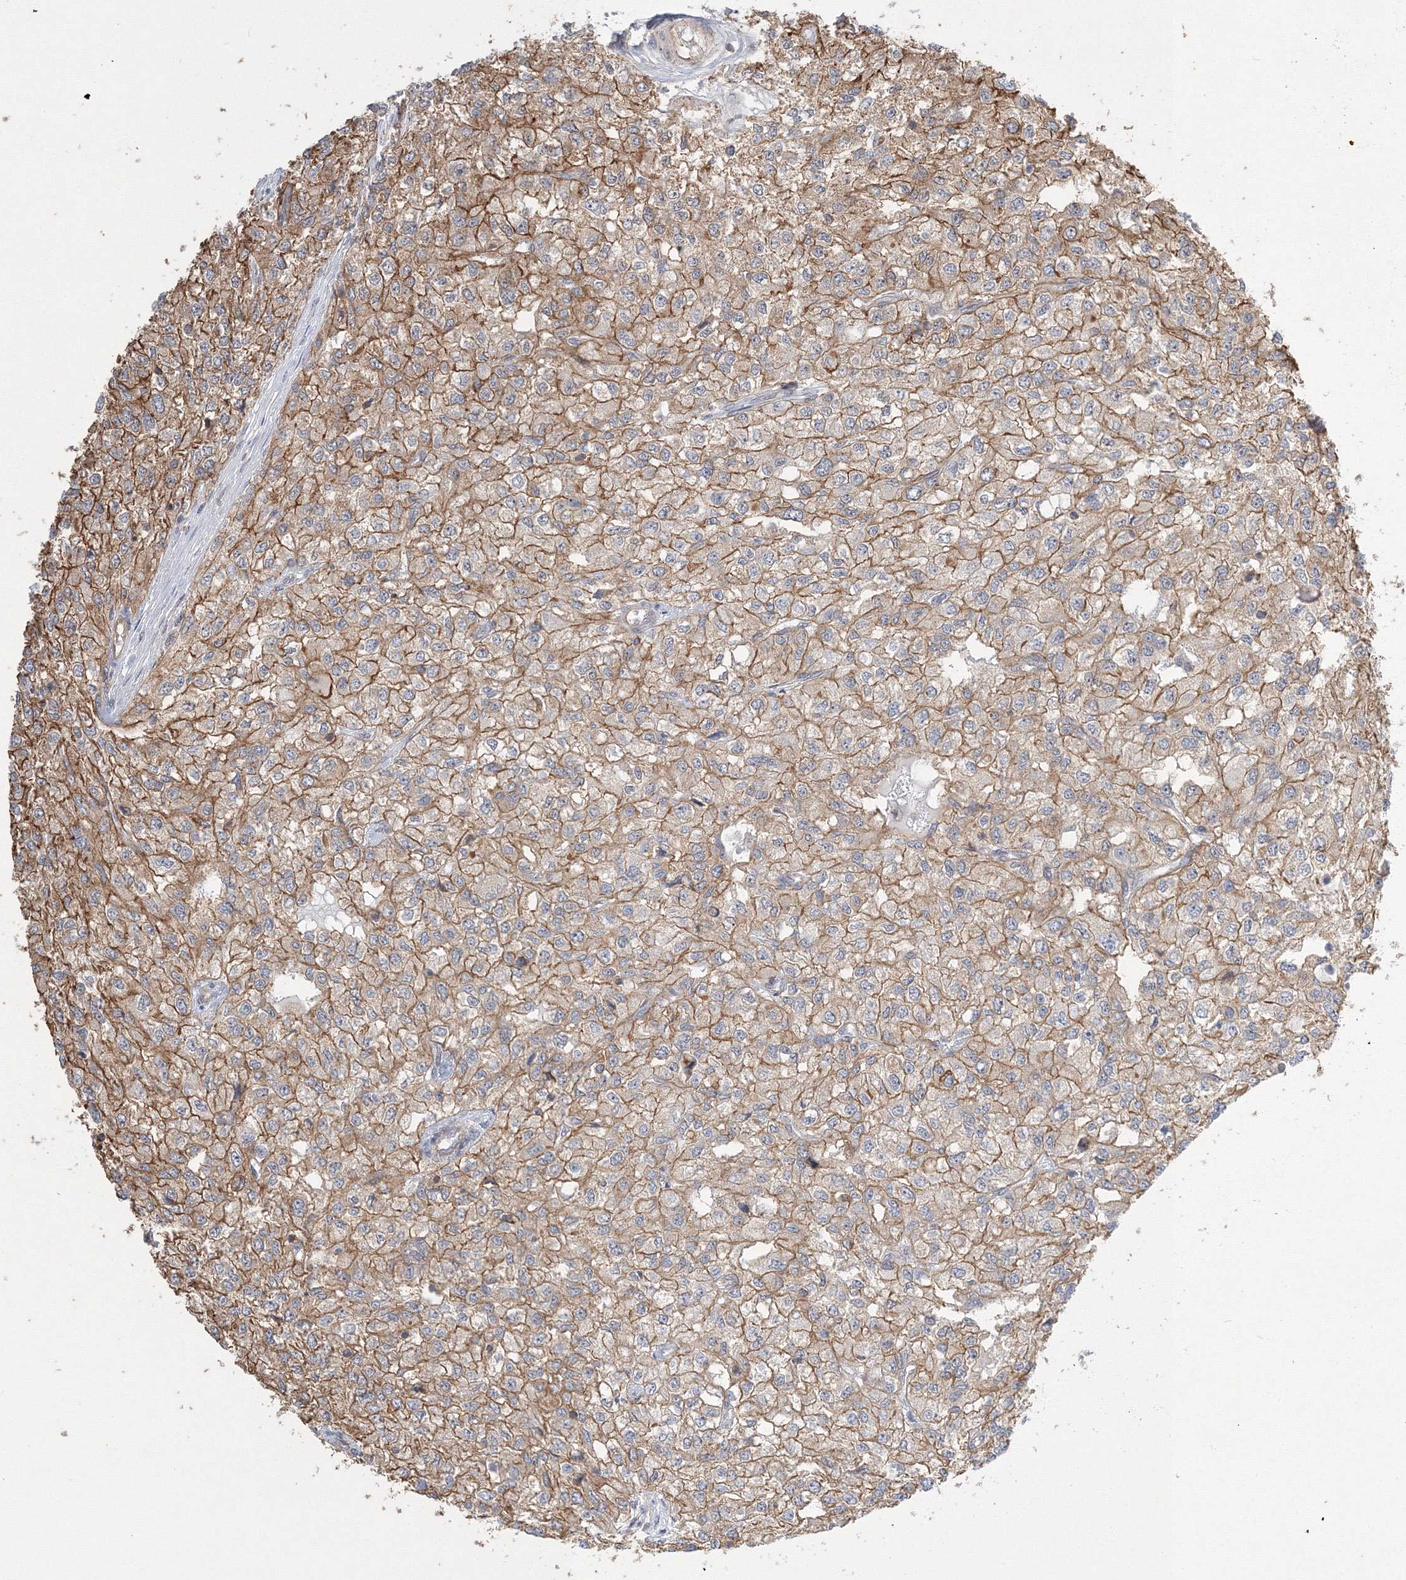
{"staining": {"intensity": "moderate", "quantity": ">75%", "location": "cytoplasmic/membranous"}, "tissue": "renal cancer", "cell_type": "Tumor cells", "image_type": "cancer", "snomed": [{"axis": "morphology", "description": "Adenocarcinoma, NOS"}, {"axis": "topography", "description": "Kidney"}], "caption": "Renal cancer stained for a protein displays moderate cytoplasmic/membranous positivity in tumor cells. The staining was performed using DAB (3,3'-diaminobenzidine), with brown indicating positive protein expression. Nuclei are stained blue with hematoxylin.", "gene": "AASDH", "patient": {"sex": "female", "age": 54}}